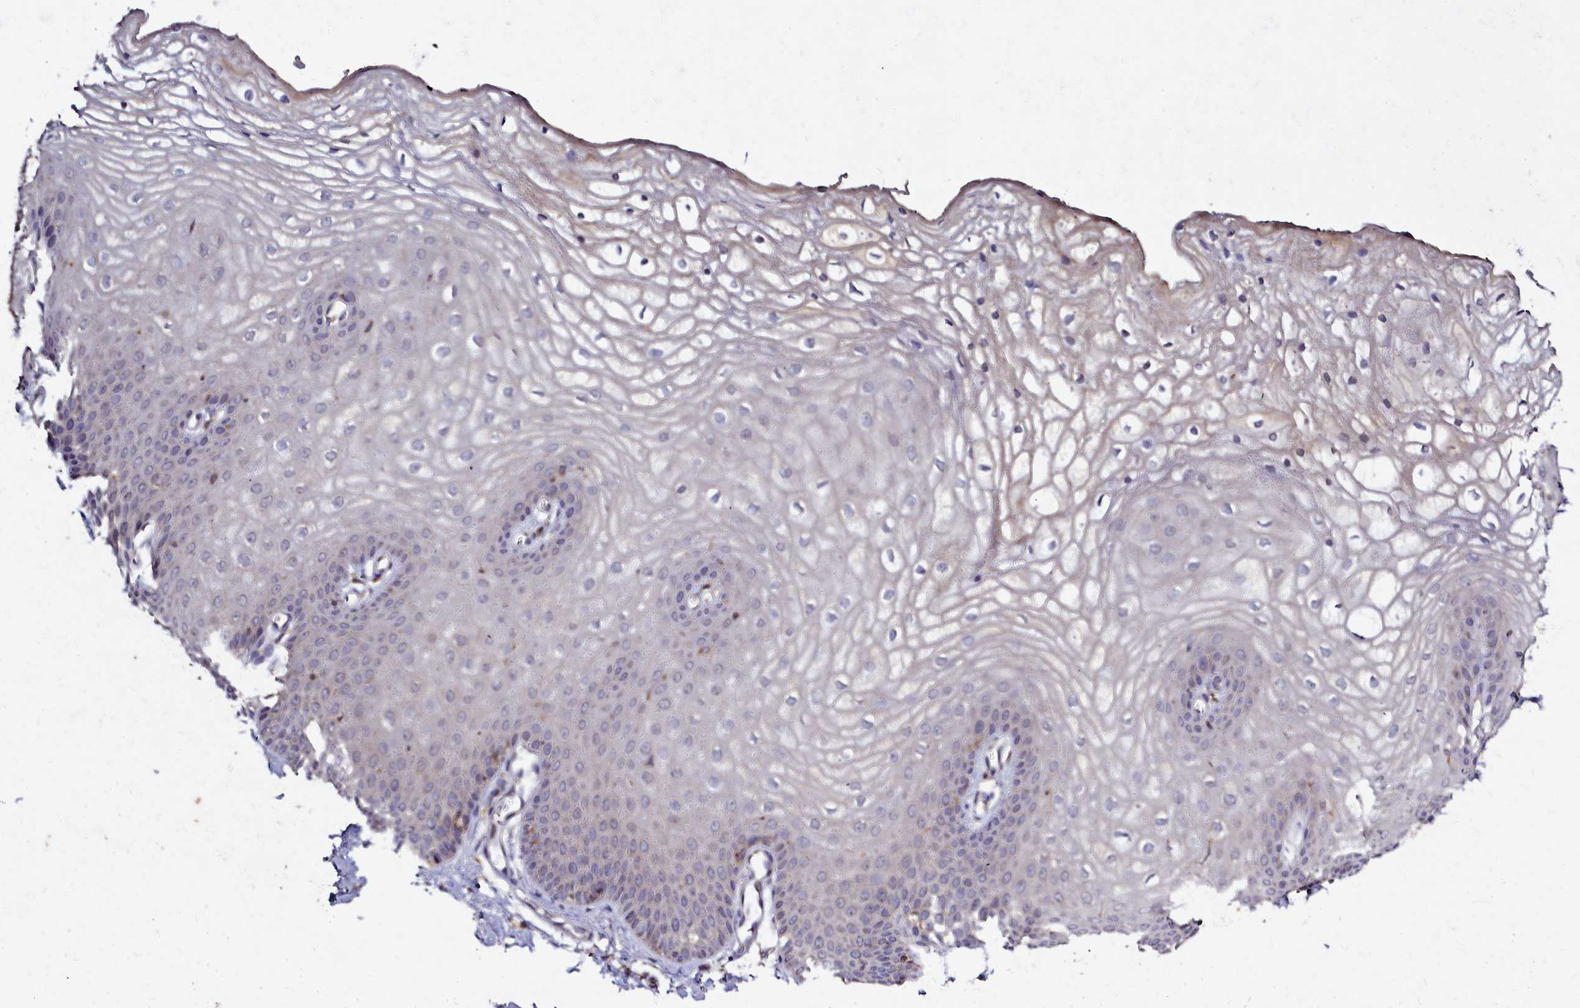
{"staining": {"intensity": "weak", "quantity": "<25%", "location": "cytoplasmic/membranous"}, "tissue": "vagina", "cell_type": "Squamous epithelial cells", "image_type": "normal", "snomed": [{"axis": "morphology", "description": "Normal tissue, NOS"}, {"axis": "topography", "description": "Vagina"}, {"axis": "topography", "description": "Cervix"}], "caption": "Immunohistochemistry (IHC) photomicrograph of benign vagina stained for a protein (brown), which exhibits no staining in squamous epithelial cells. The staining was performed using DAB (3,3'-diaminobenzidine) to visualize the protein expression in brown, while the nuclei were stained in blue with hematoxylin (Magnification: 20x).", "gene": "NCKAP1L", "patient": {"sex": "female", "age": 40}}